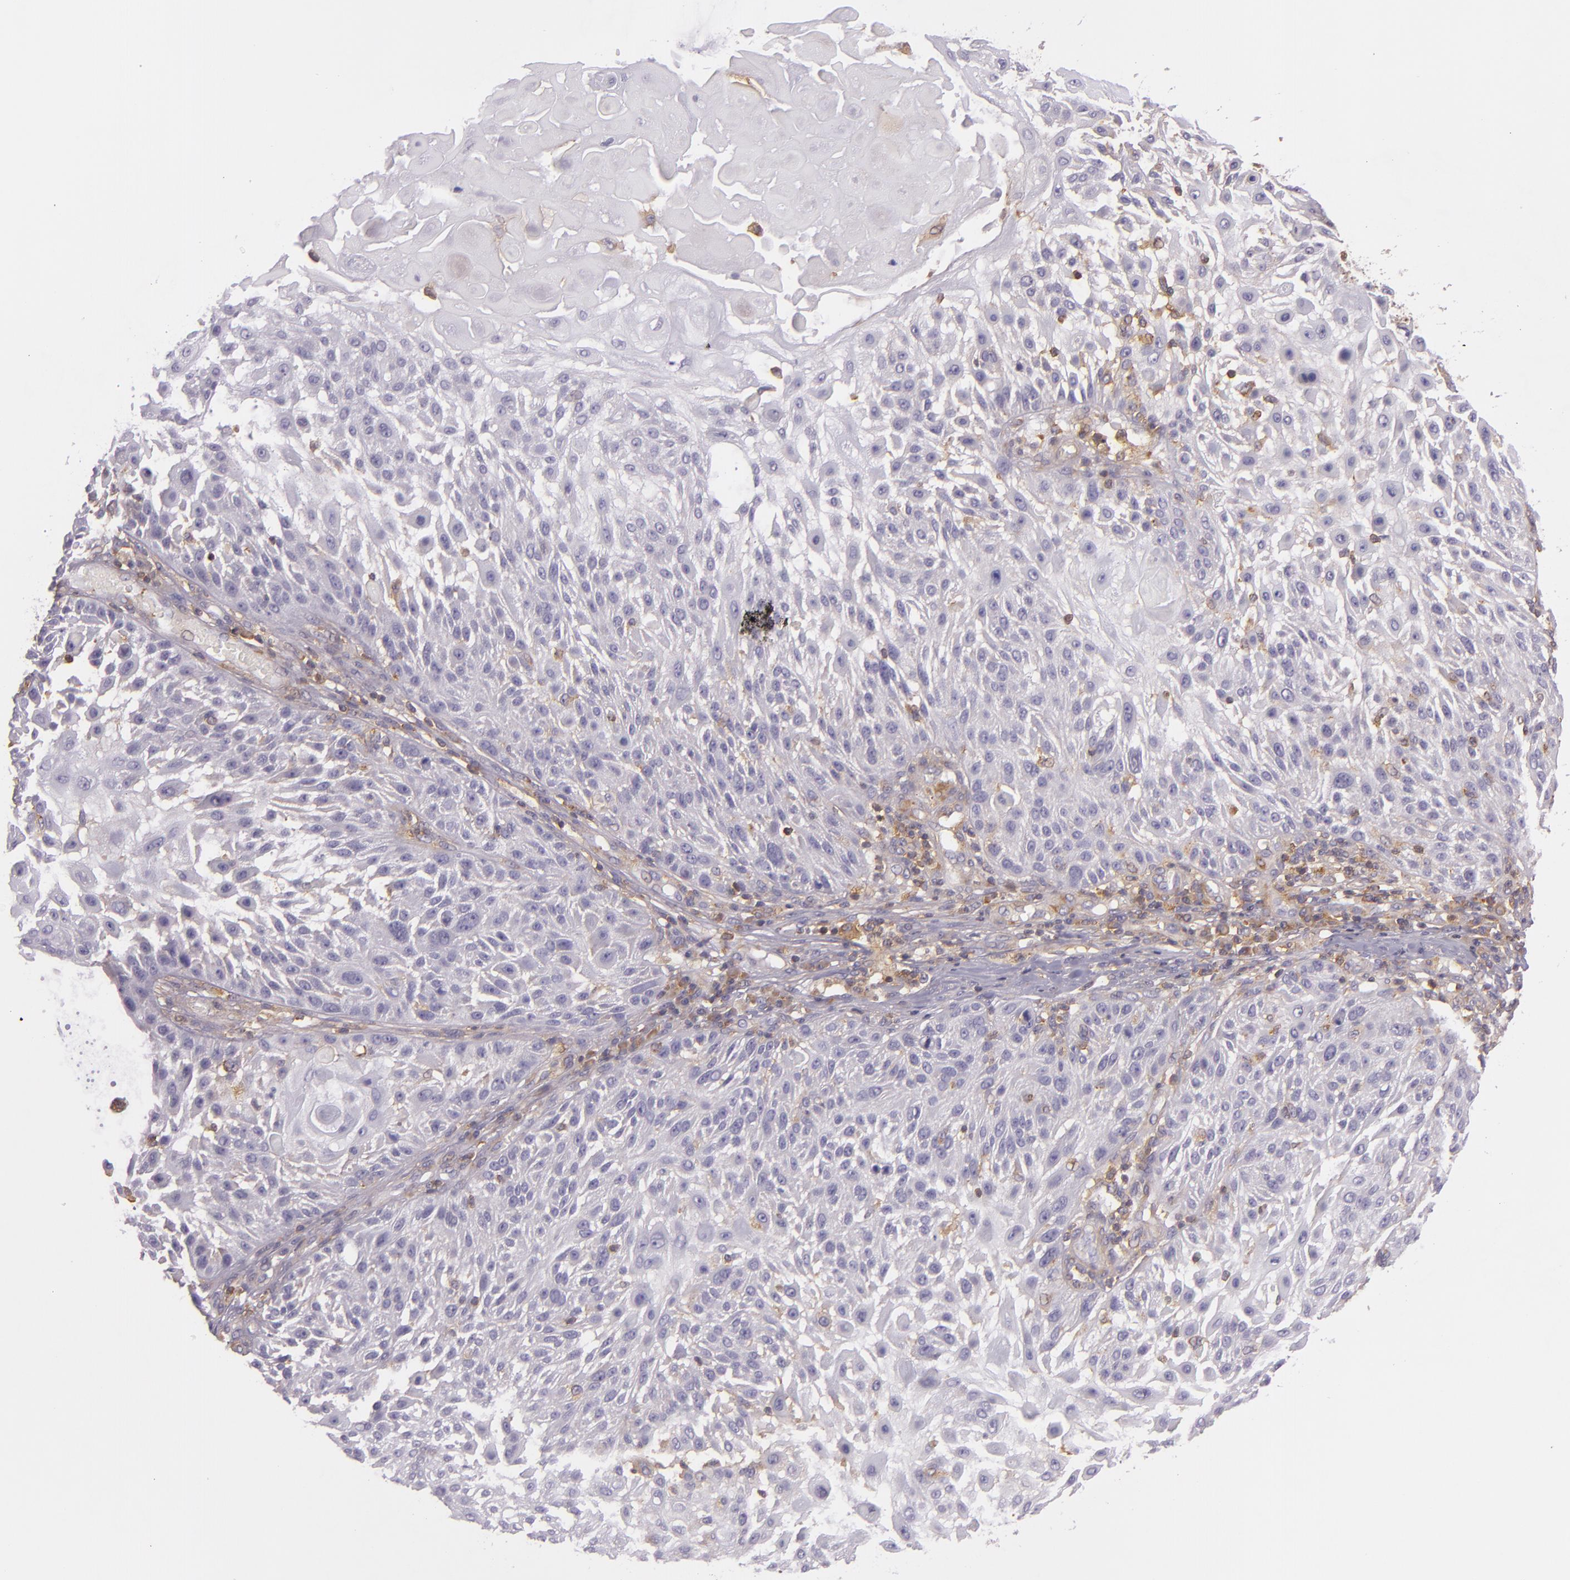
{"staining": {"intensity": "negative", "quantity": "none", "location": "none"}, "tissue": "skin cancer", "cell_type": "Tumor cells", "image_type": "cancer", "snomed": [{"axis": "morphology", "description": "Squamous cell carcinoma, NOS"}, {"axis": "topography", "description": "Skin"}], "caption": "Tumor cells show no significant expression in skin cancer (squamous cell carcinoma).", "gene": "TLN1", "patient": {"sex": "female", "age": 89}}